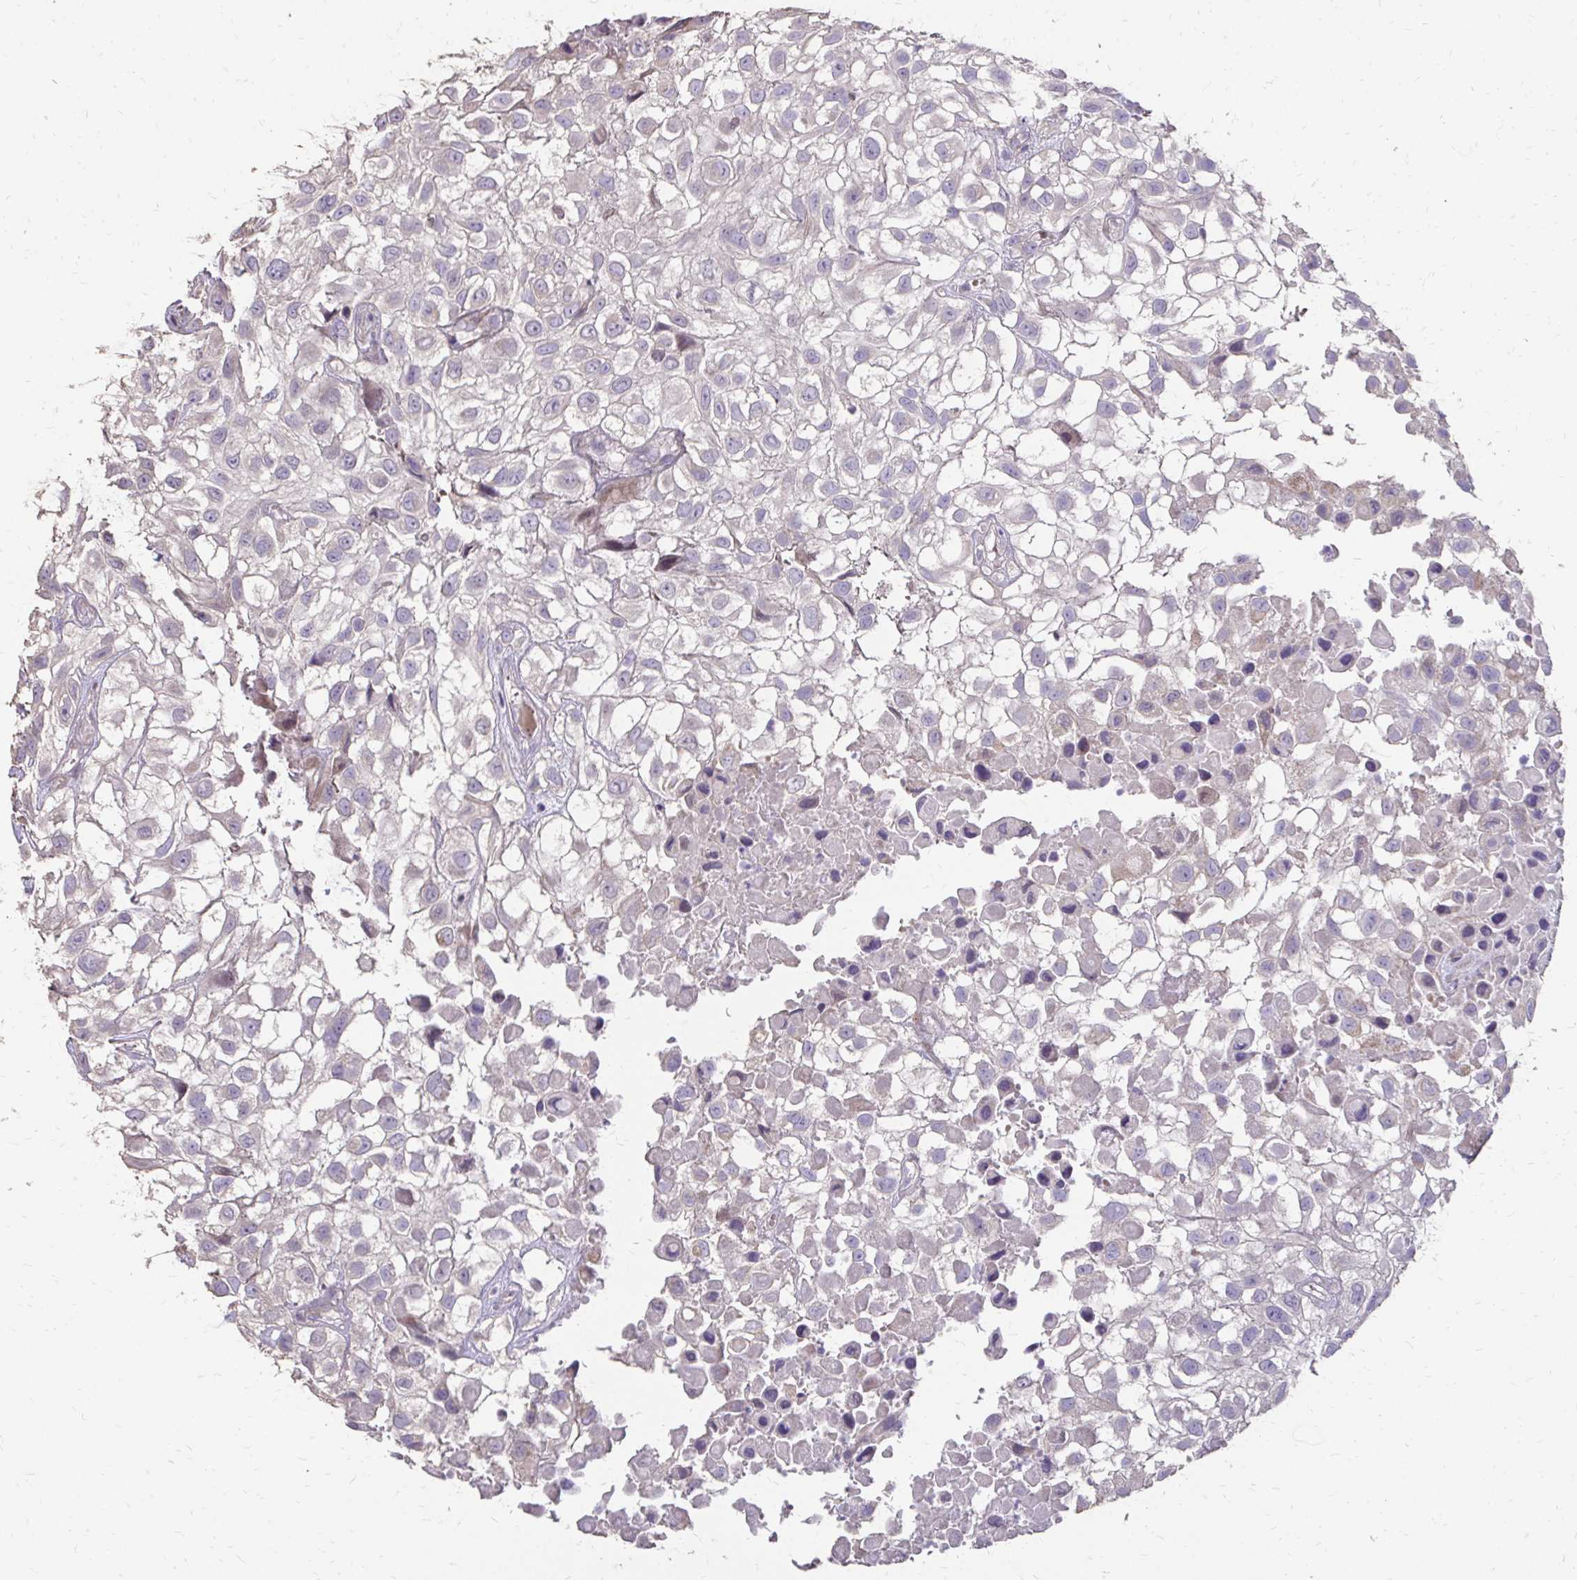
{"staining": {"intensity": "negative", "quantity": "none", "location": "none"}, "tissue": "urothelial cancer", "cell_type": "Tumor cells", "image_type": "cancer", "snomed": [{"axis": "morphology", "description": "Urothelial carcinoma, High grade"}, {"axis": "topography", "description": "Urinary bladder"}], "caption": "DAB (3,3'-diaminobenzidine) immunohistochemical staining of urothelial carcinoma (high-grade) reveals no significant positivity in tumor cells.", "gene": "MYORG", "patient": {"sex": "male", "age": 56}}